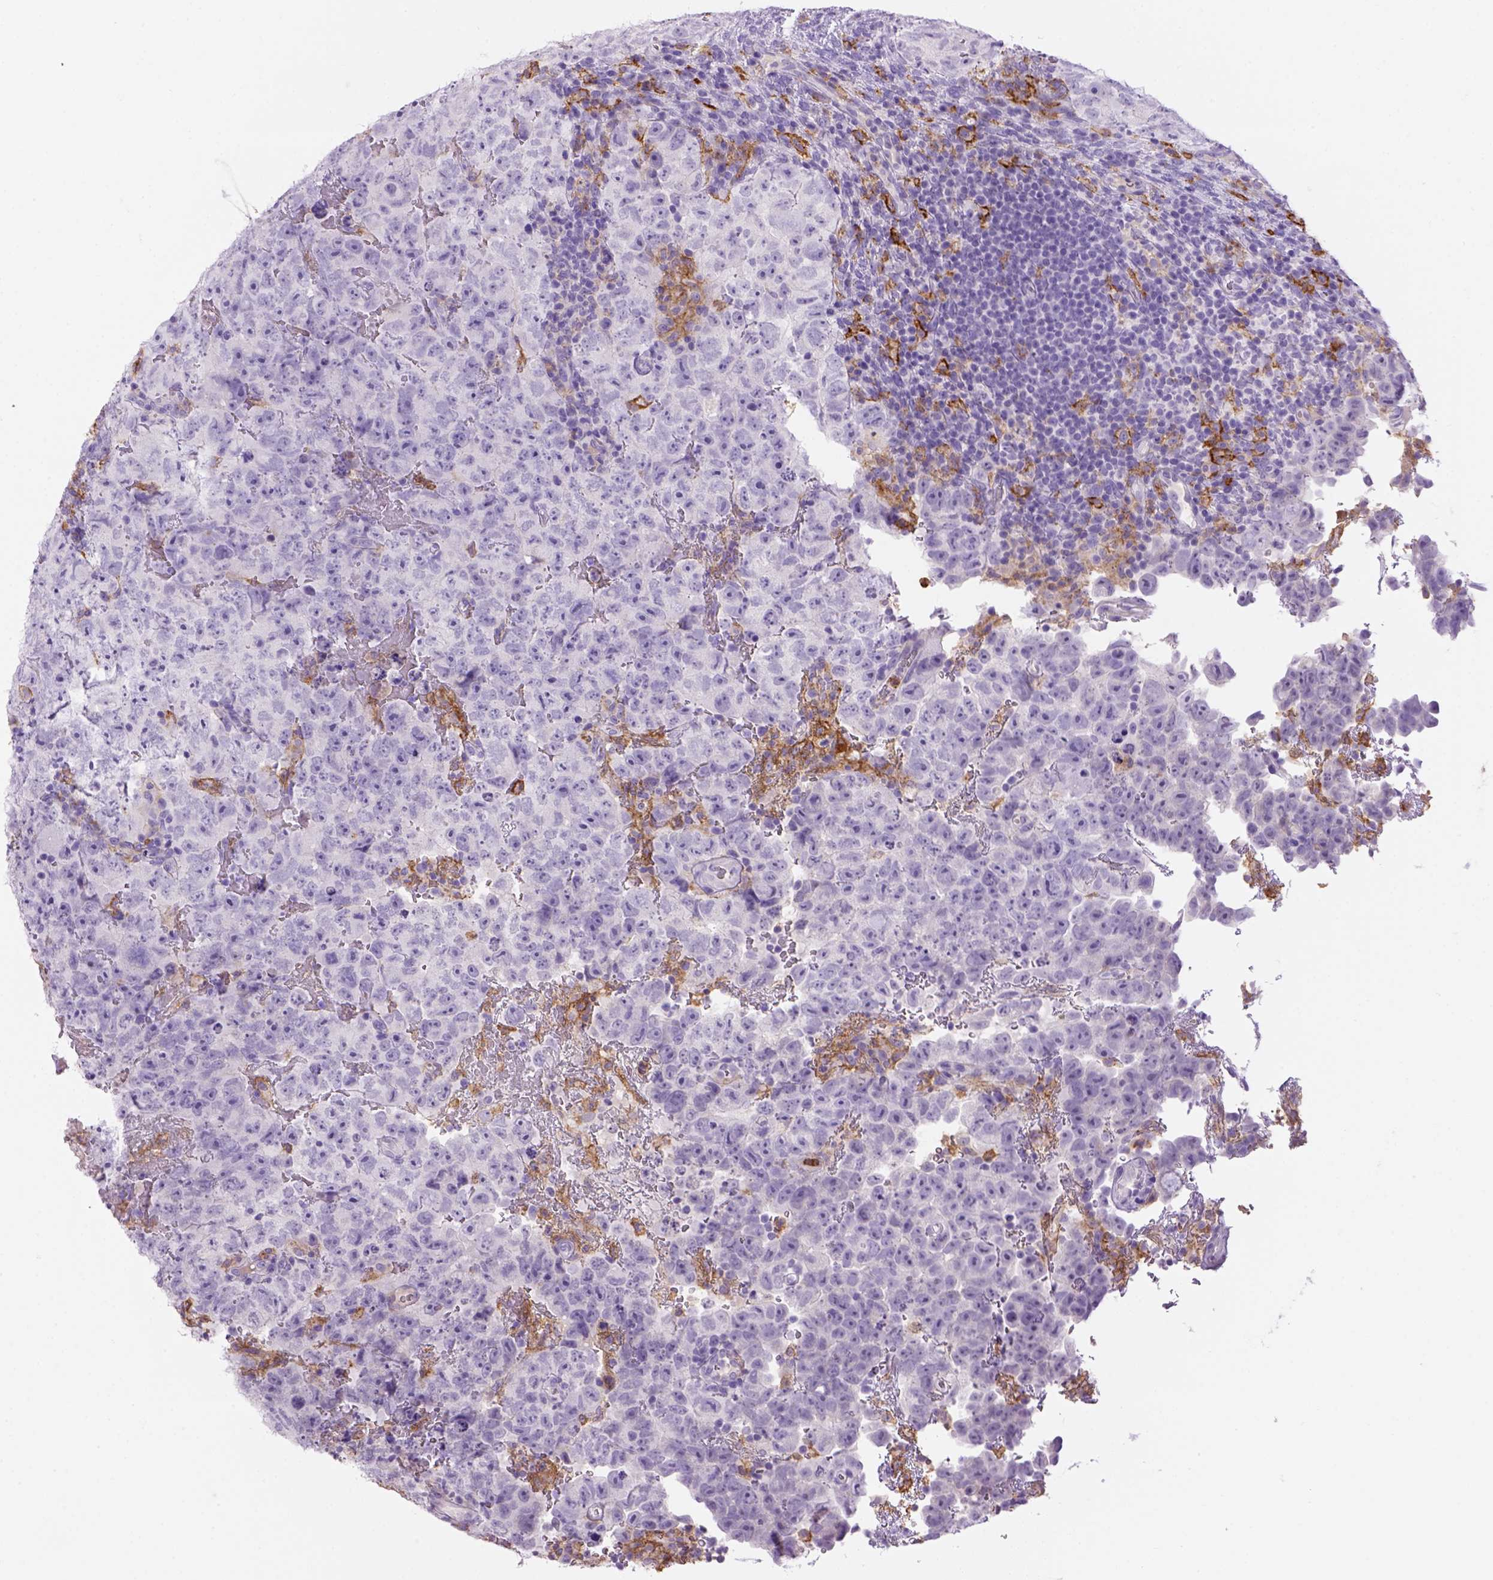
{"staining": {"intensity": "negative", "quantity": "none", "location": "none"}, "tissue": "testis cancer", "cell_type": "Tumor cells", "image_type": "cancer", "snomed": [{"axis": "morphology", "description": "Carcinoma, Embryonal, NOS"}, {"axis": "topography", "description": "Testis"}], "caption": "Tumor cells show no significant protein positivity in testis cancer (embryonal carcinoma).", "gene": "CD14", "patient": {"sex": "male", "age": 24}}